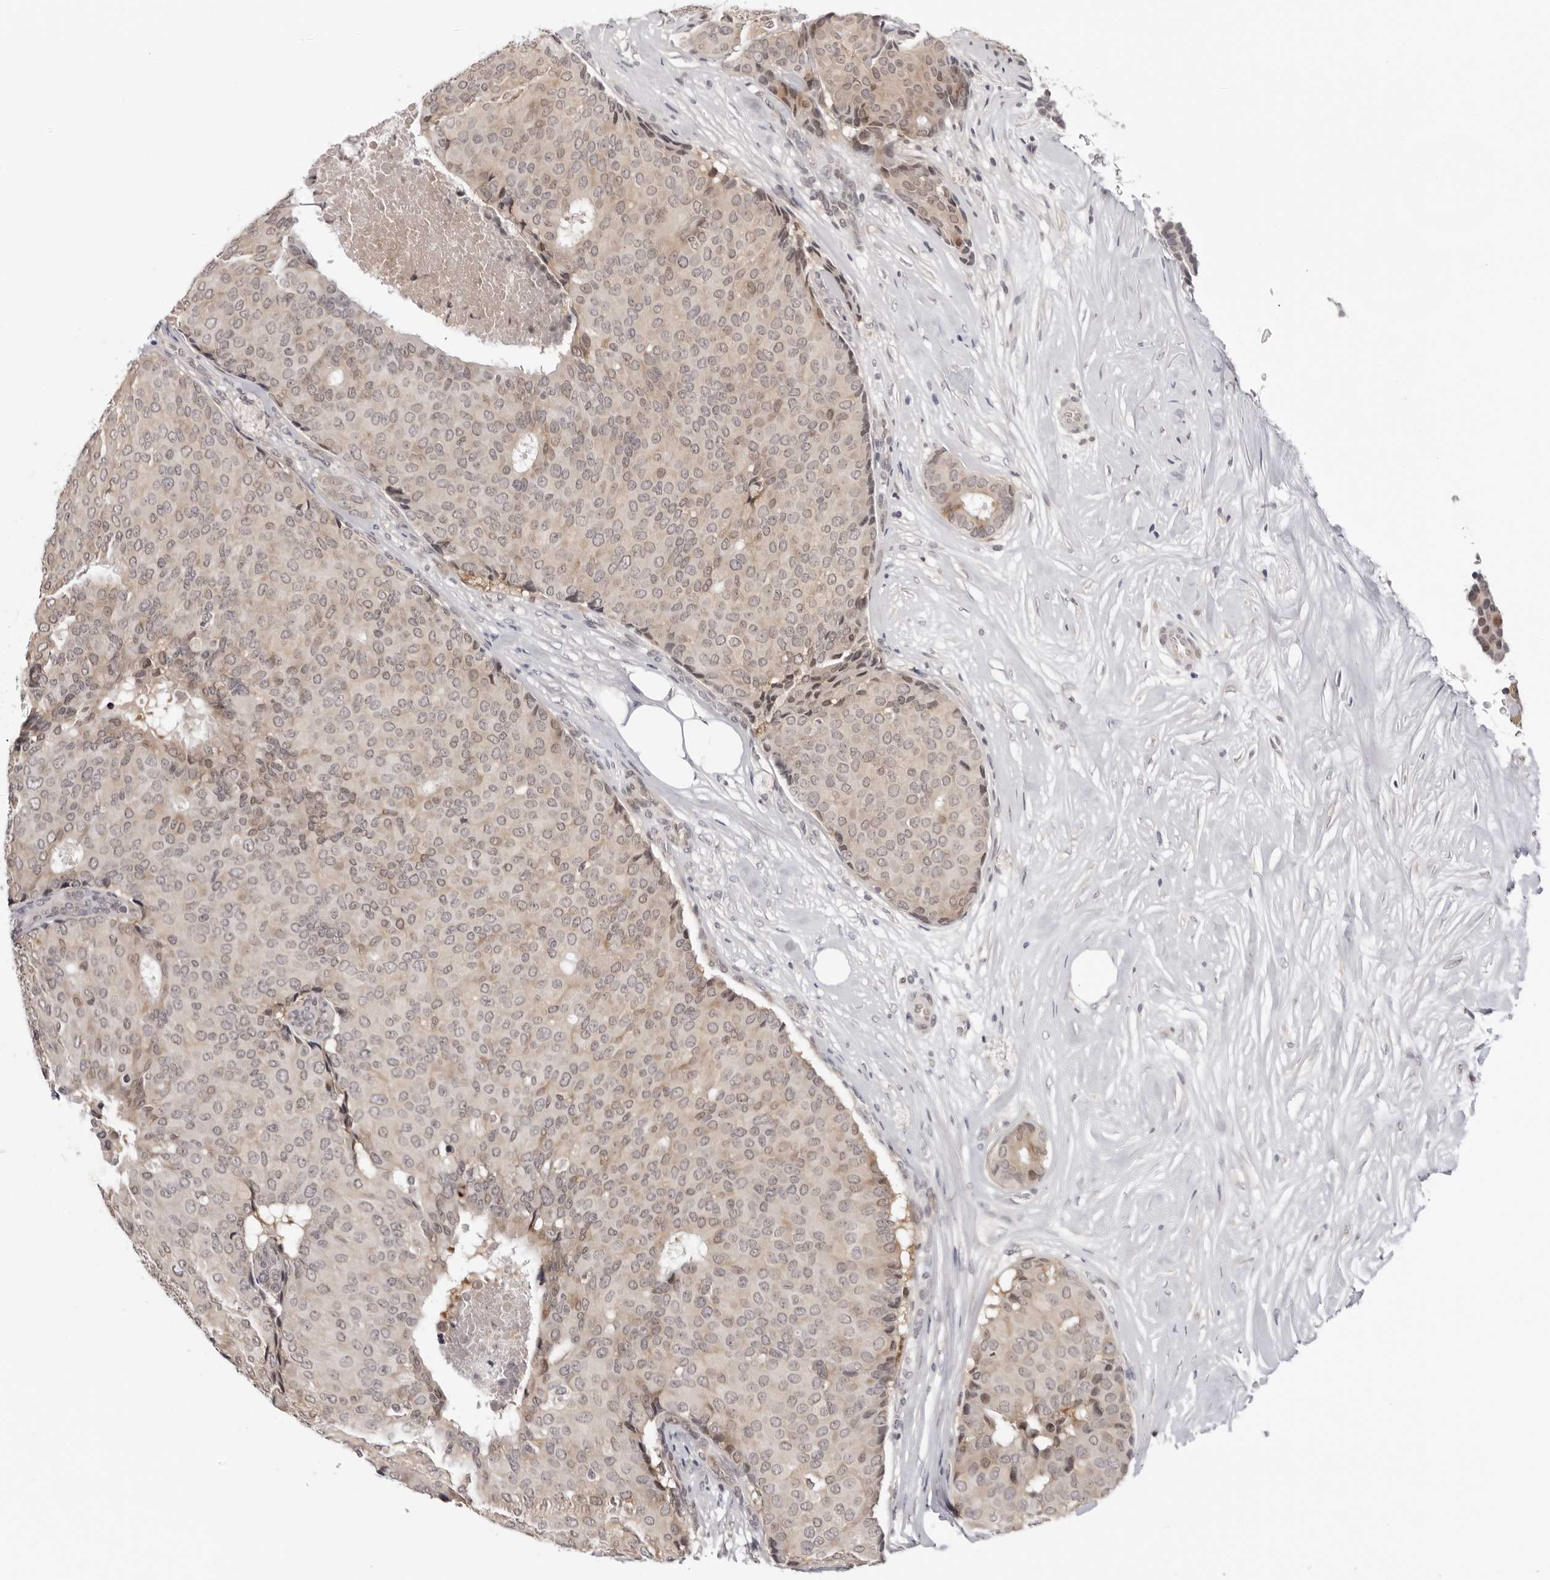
{"staining": {"intensity": "weak", "quantity": "25%-75%", "location": "nuclear"}, "tissue": "breast cancer", "cell_type": "Tumor cells", "image_type": "cancer", "snomed": [{"axis": "morphology", "description": "Duct carcinoma"}, {"axis": "topography", "description": "Breast"}], "caption": "Tumor cells display low levels of weak nuclear positivity in approximately 25%-75% of cells in invasive ductal carcinoma (breast).", "gene": "PRUNE1", "patient": {"sex": "female", "age": 75}}